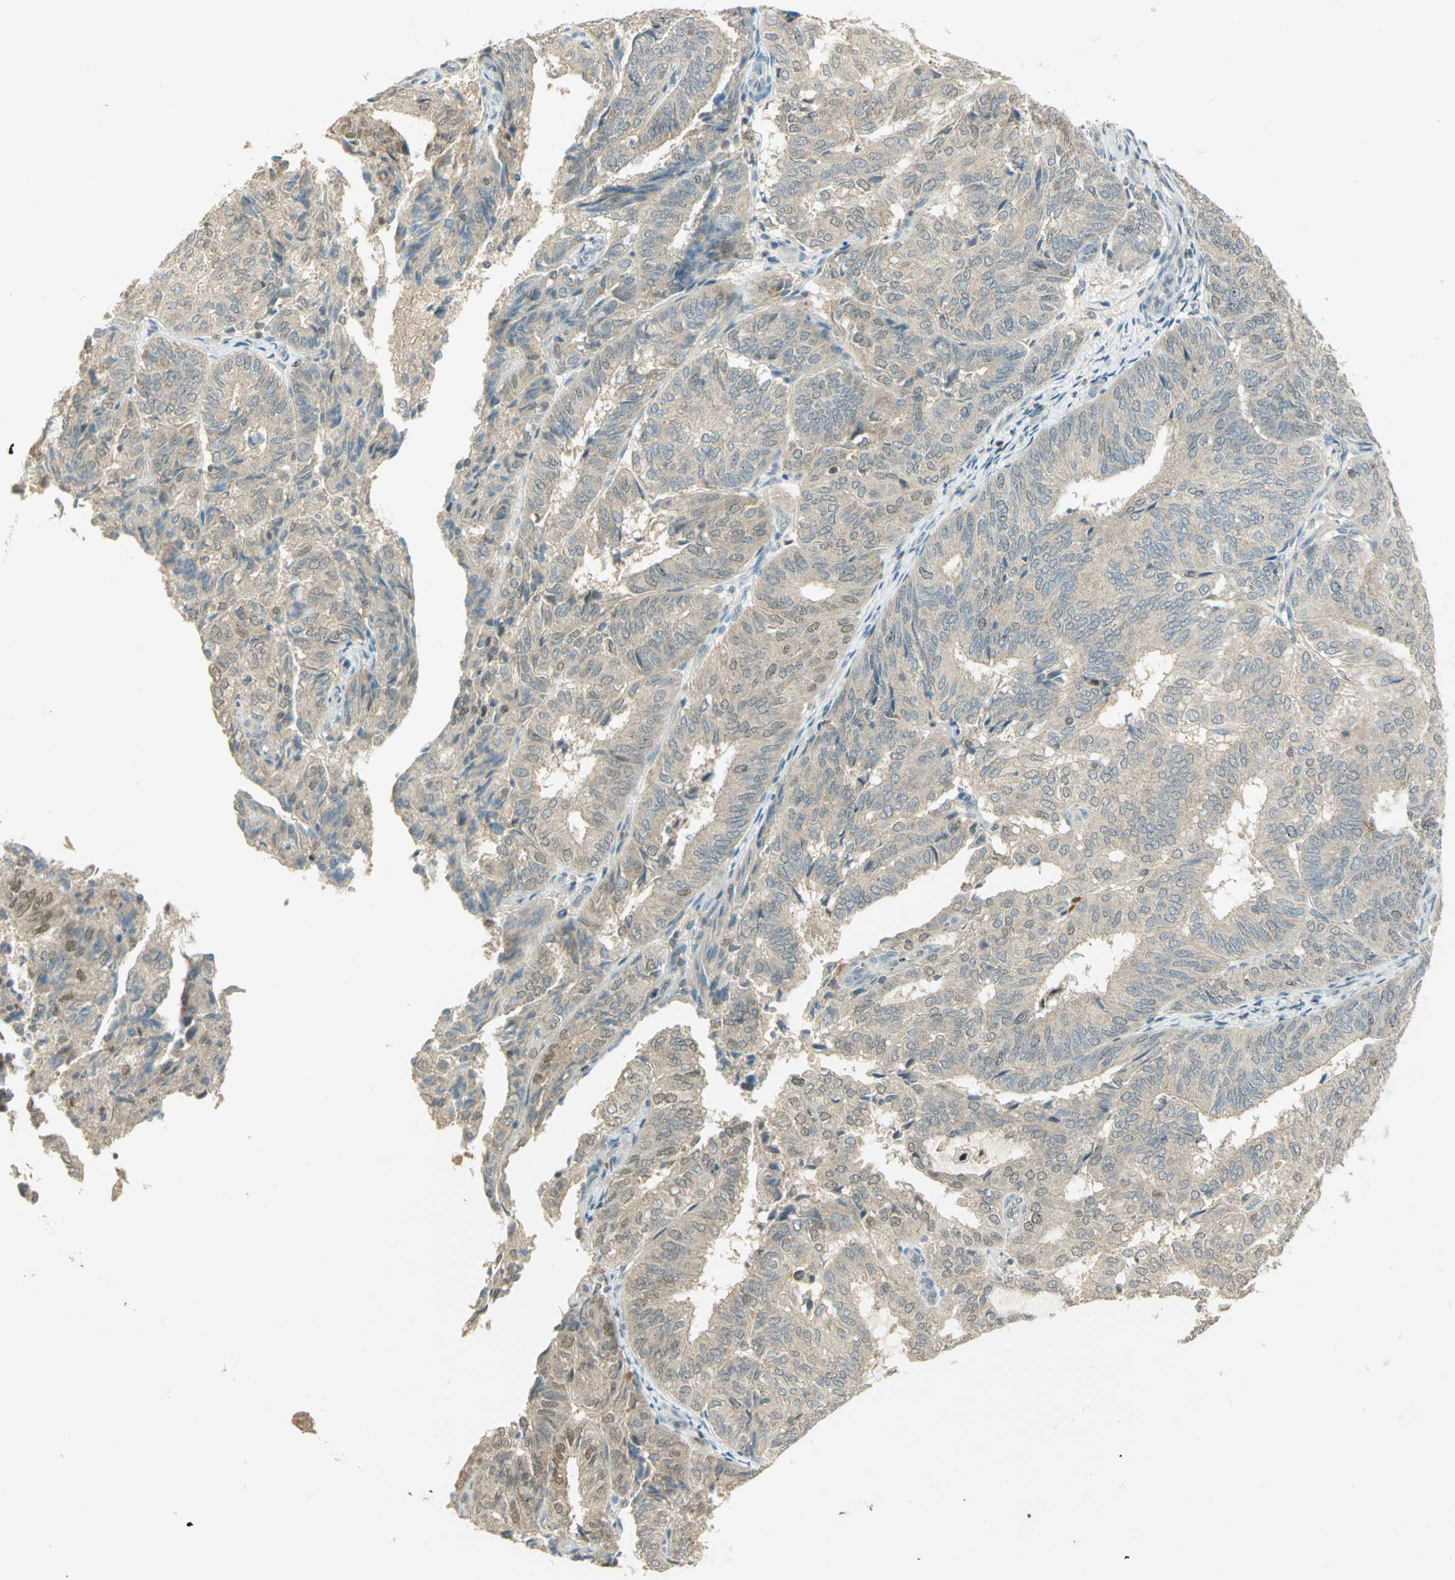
{"staining": {"intensity": "weak", "quantity": ">75%", "location": "cytoplasmic/membranous,nuclear"}, "tissue": "endometrial cancer", "cell_type": "Tumor cells", "image_type": "cancer", "snomed": [{"axis": "morphology", "description": "Adenocarcinoma, NOS"}, {"axis": "topography", "description": "Uterus"}], "caption": "A high-resolution micrograph shows immunohistochemistry staining of endometrial cancer, which shows weak cytoplasmic/membranous and nuclear expression in about >75% of tumor cells. The staining was performed using DAB (3,3'-diaminobenzidine), with brown indicating positive protein expression. Nuclei are stained blue with hematoxylin.", "gene": "BIRC2", "patient": {"sex": "female", "age": 60}}